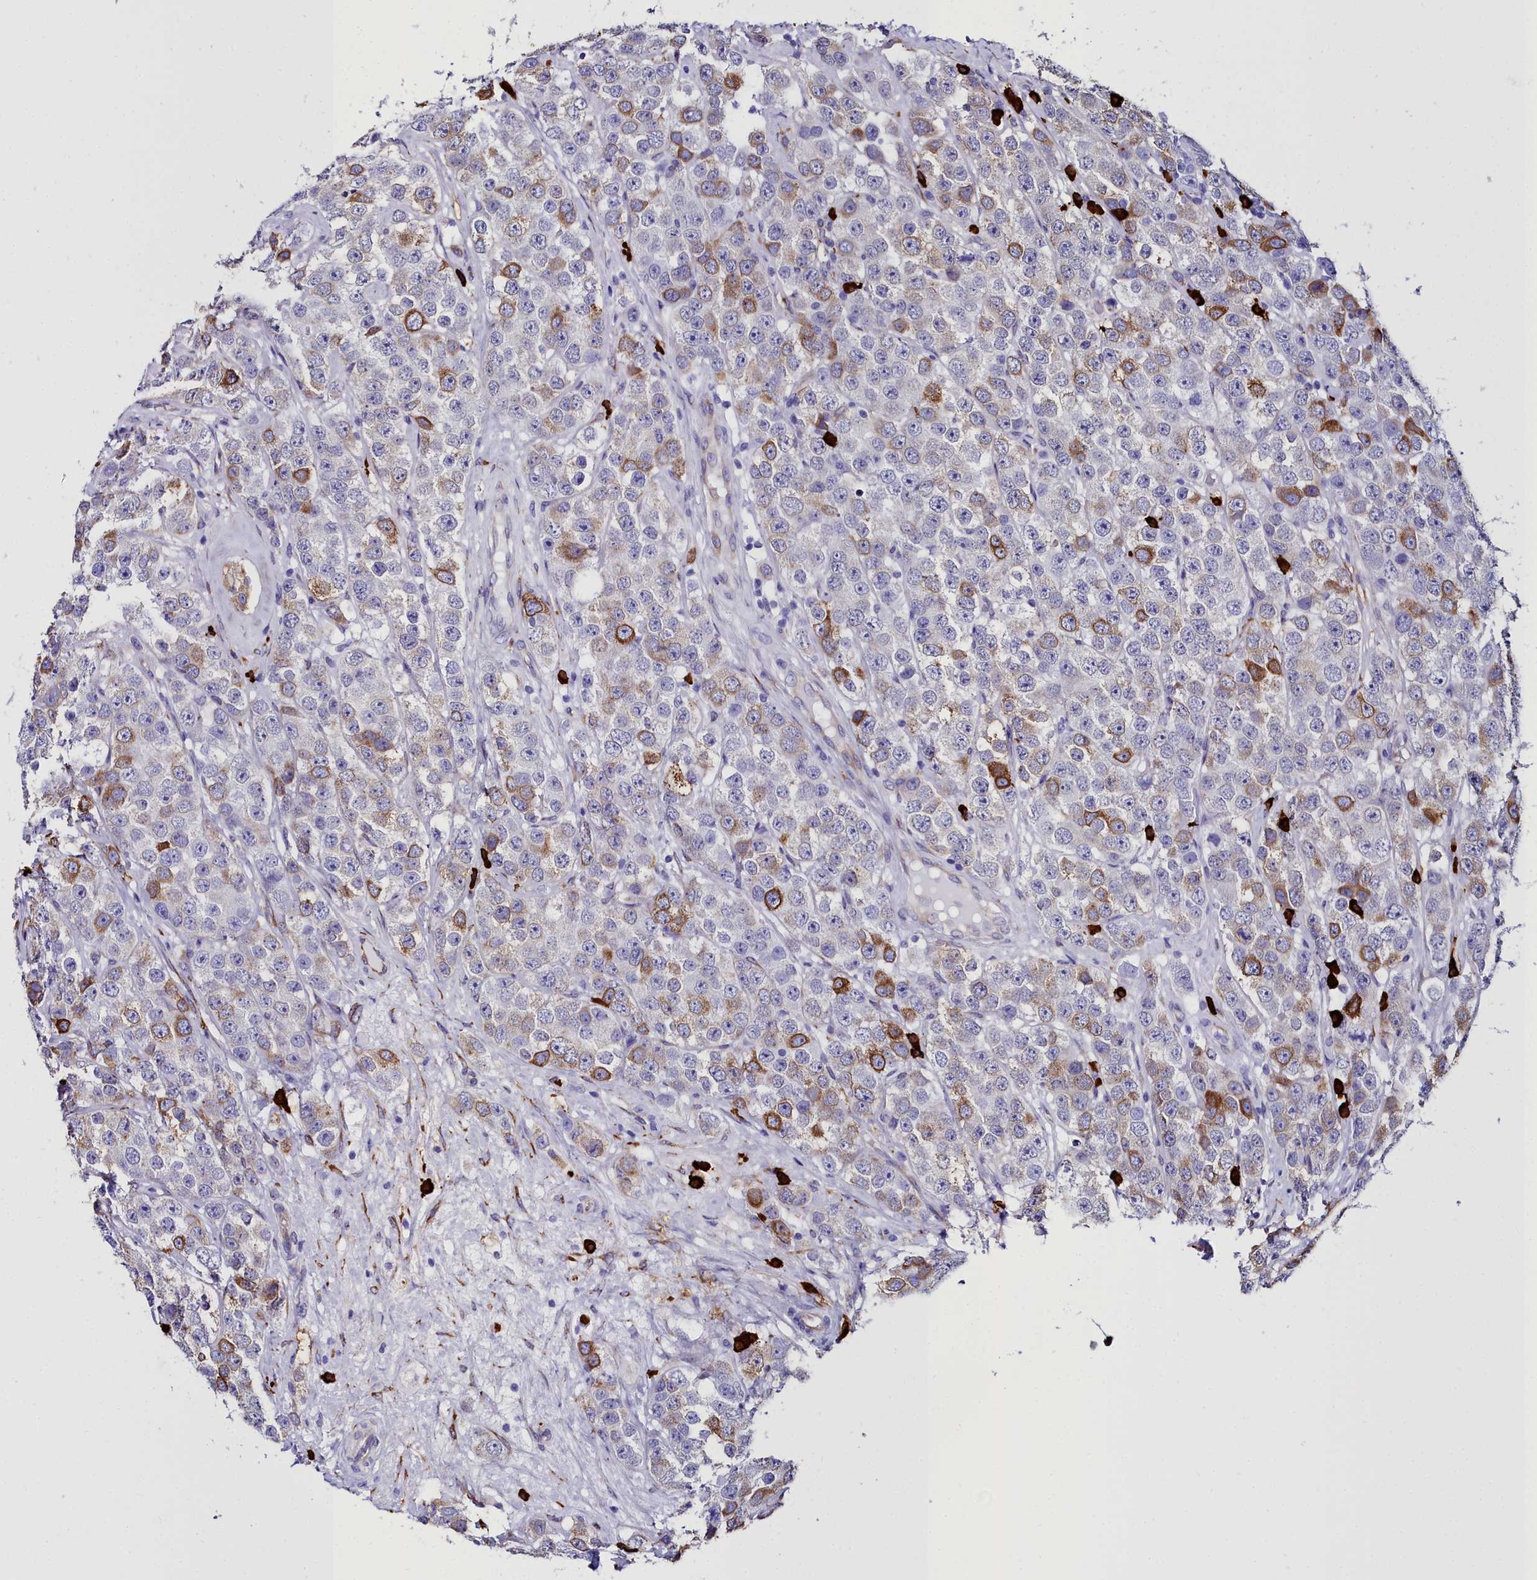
{"staining": {"intensity": "moderate", "quantity": "25%-75%", "location": "cytoplasmic/membranous"}, "tissue": "testis cancer", "cell_type": "Tumor cells", "image_type": "cancer", "snomed": [{"axis": "morphology", "description": "Seminoma, NOS"}, {"axis": "topography", "description": "Testis"}], "caption": "This is an image of IHC staining of testis cancer, which shows moderate positivity in the cytoplasmic/membranous of tumor cells.", "gene": "TXNDC5", "patient": {"sex": "male", "age": 28}}